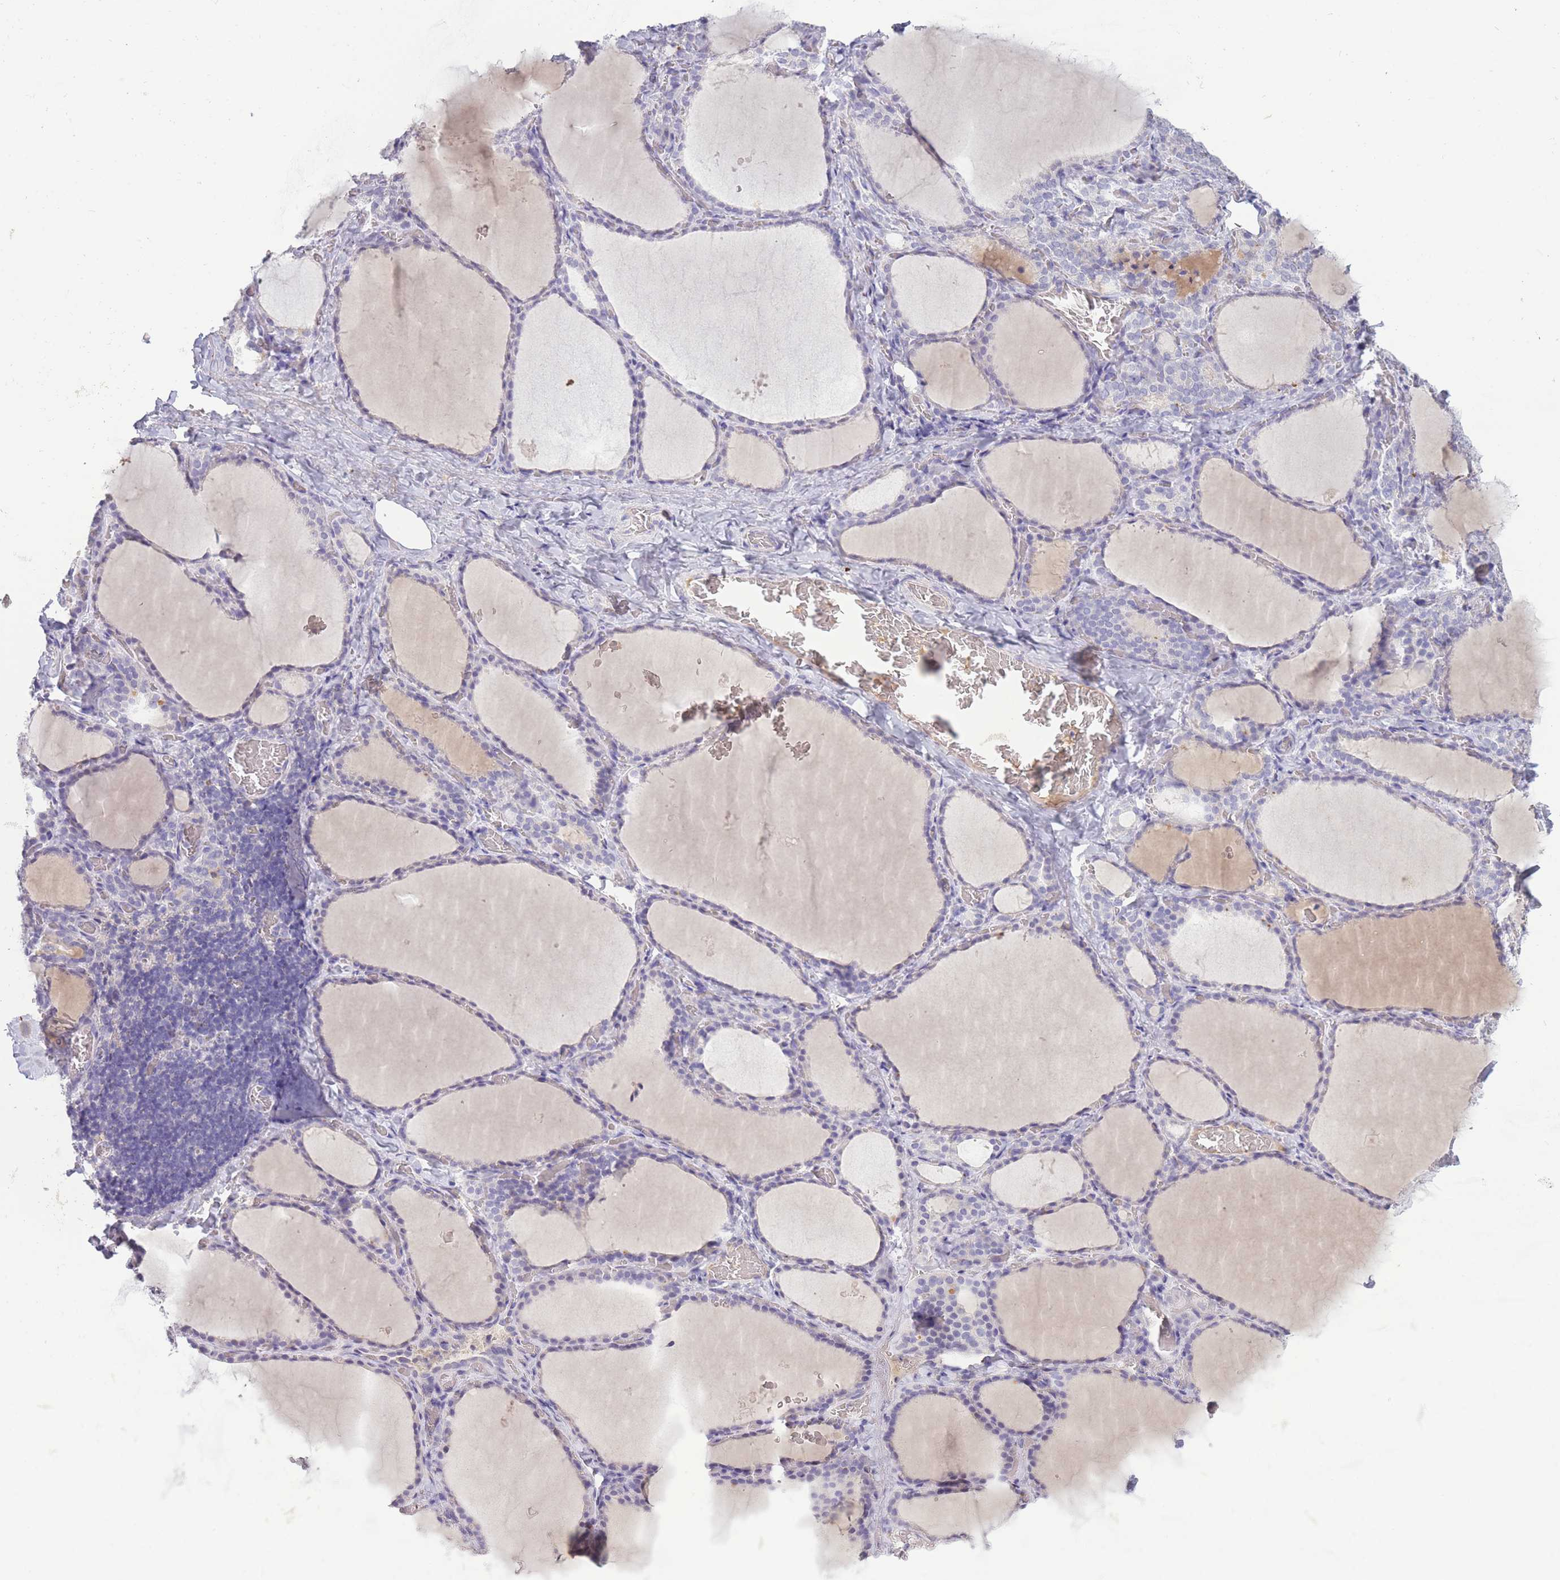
{"staining": {"intensity": "negative", "quantity": "none", "location": "none"}, "tissue": "thyroid gland", "cell_type": "Glandular cells", "image_type": "normal", "snomed": [{"axis": "morphology", "description": "Normal tissue, NOS"}, {"axis": "topography", "description": "Thyroid gland"}], "caption": "IHC micrograph of unremarkable thyroid gland: thyroid gland stained with DAB demonstrates no significant protein positivity in glandular cells.", "gene": "TPSD1", "patient": {"sex": "female", "age": 39}}